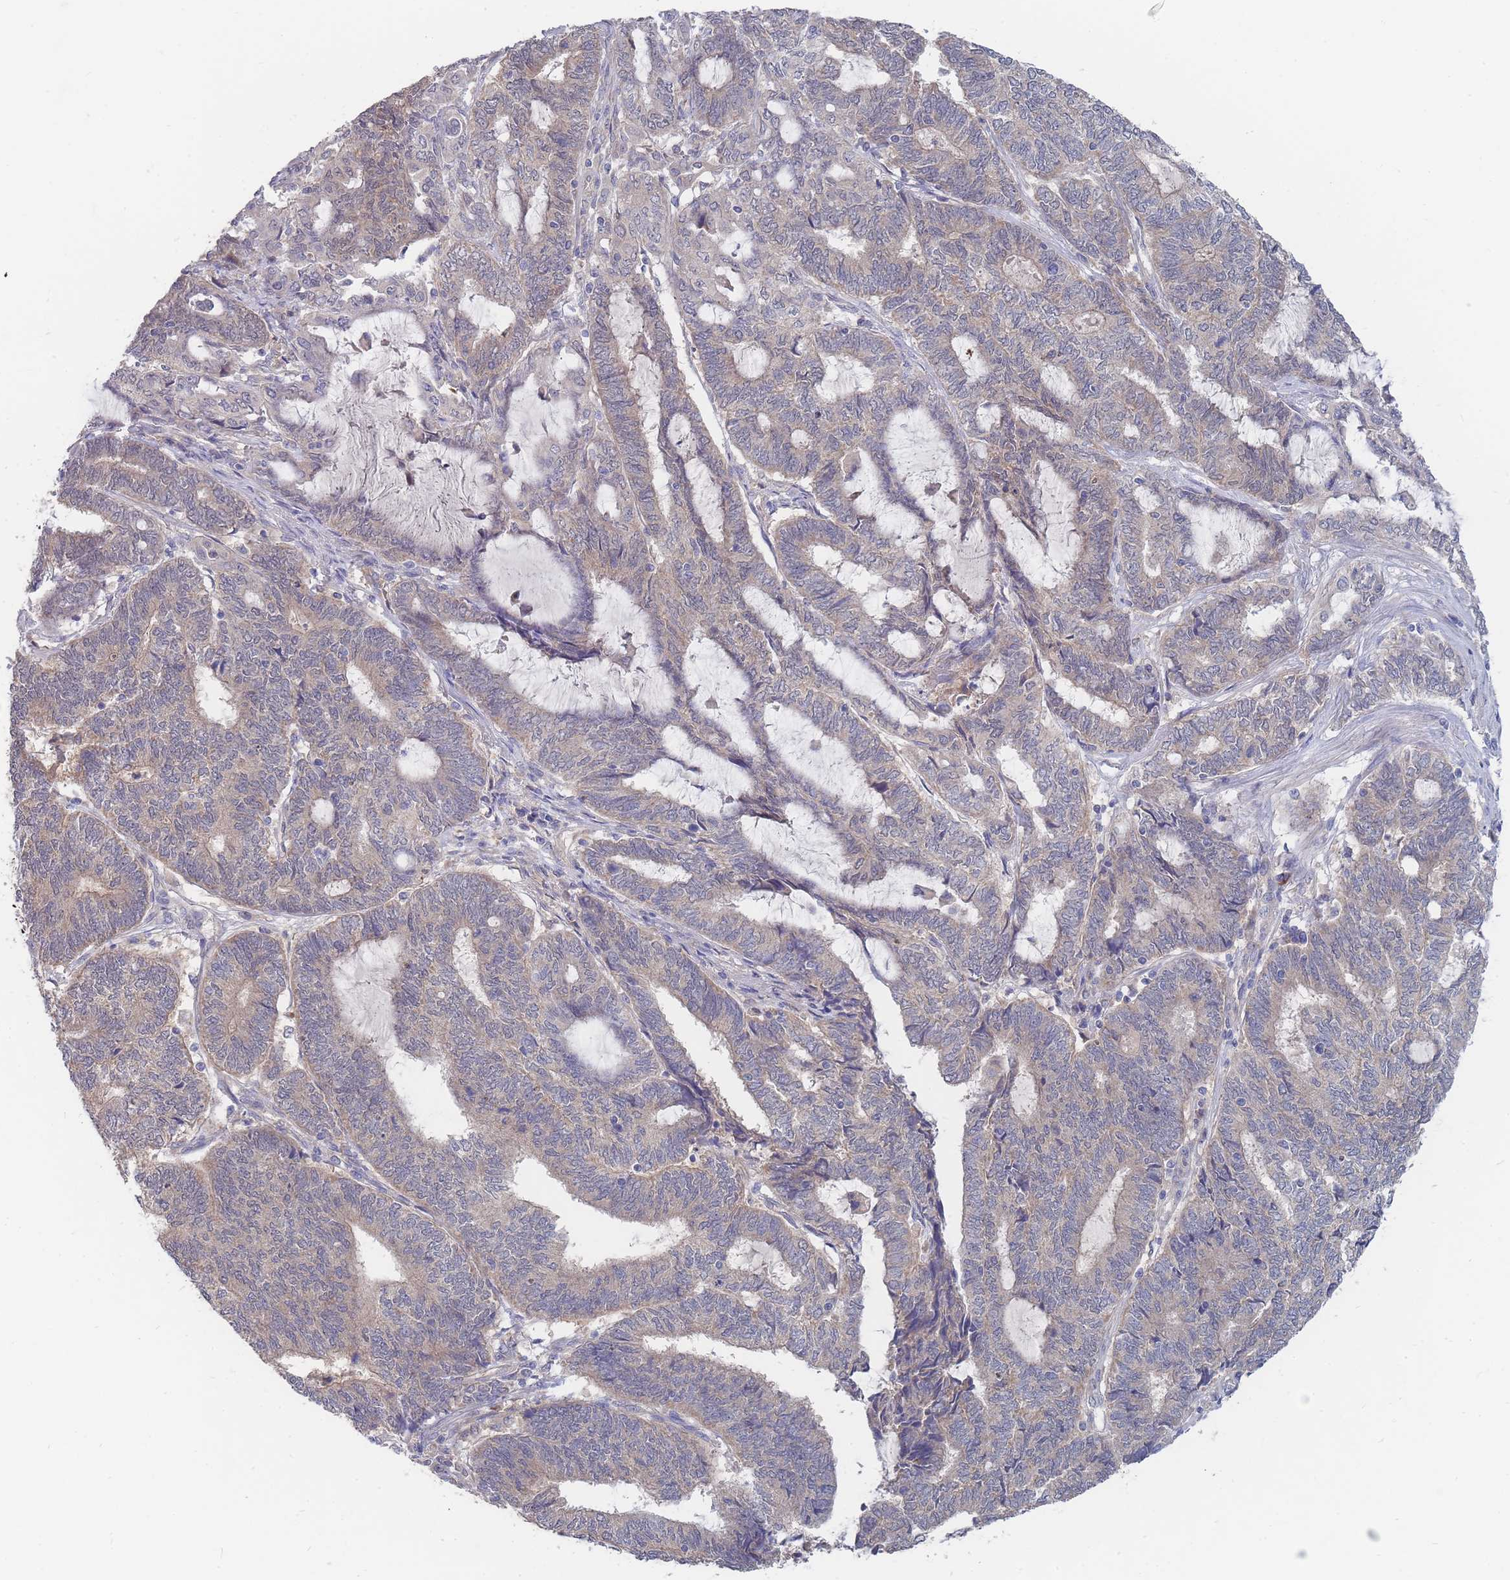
{"staining": {"intensity": "weak", "quantity": "25%-75%", "location": "cytoplasmic/membranous"}, "tissue": "endometrial cancer", "cell_type": "Tumor cells", "image_type": "cancer", "snomed": [{"axis": "morphology", "description": "Adenocarcinoma, NOS"}, {"axis": "topography", "description": "Uterus"}, {"axis": "topography", "description": "Endometrium"}], "caption": "An immunohistochemistry histopathology image of neoplastic tissue is shown. Protein staining in brown shows weak cytoplasmic/membranous positivity in endometrial adenocarcinoma within tumor cells. The protein of interest is shown in brown color, while the nuclei are stained blue.", "gene": "NUB1", "patient": {"sex": "female", "age": 70}}